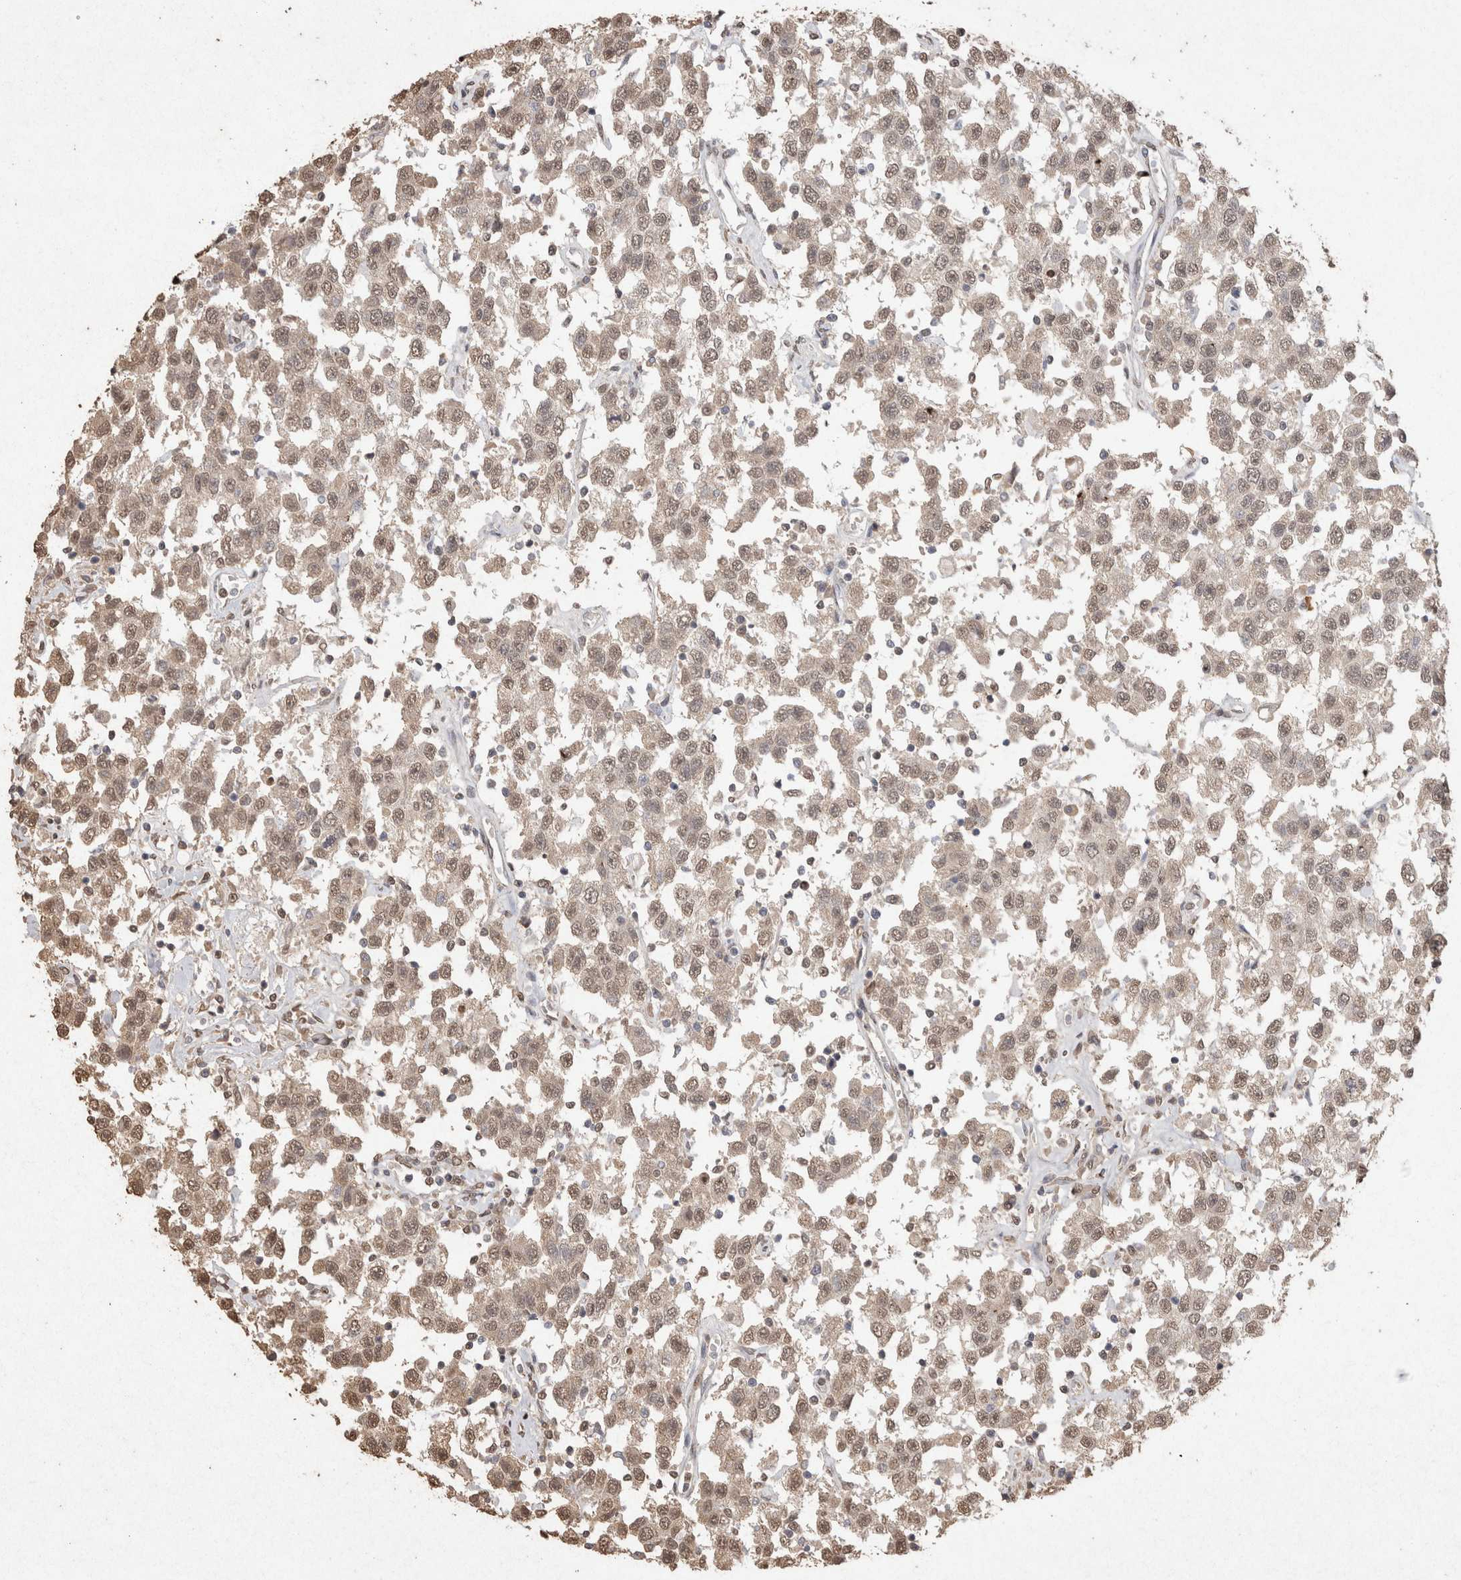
{"staining": {"intensity": "weak", "quantity": ">75%", "location": "nuclear"}, "tissue": "testis cancer", "cell_type": "Tumor cells", "image_type": "cancer", "snomed": [{"axis": "morphology", "description": "Seminoma, NOS"}, {"axis": "topography", "description": "Testis"}], "caption": "The immunohistochemical stain labels weak nuclear positivity in tumor cells of testis cancer tissue. (DAB IHC with brightfield microscopy, high magnification).", "gene": "MLX", "patient": {"sex": "male", "age": 41}}